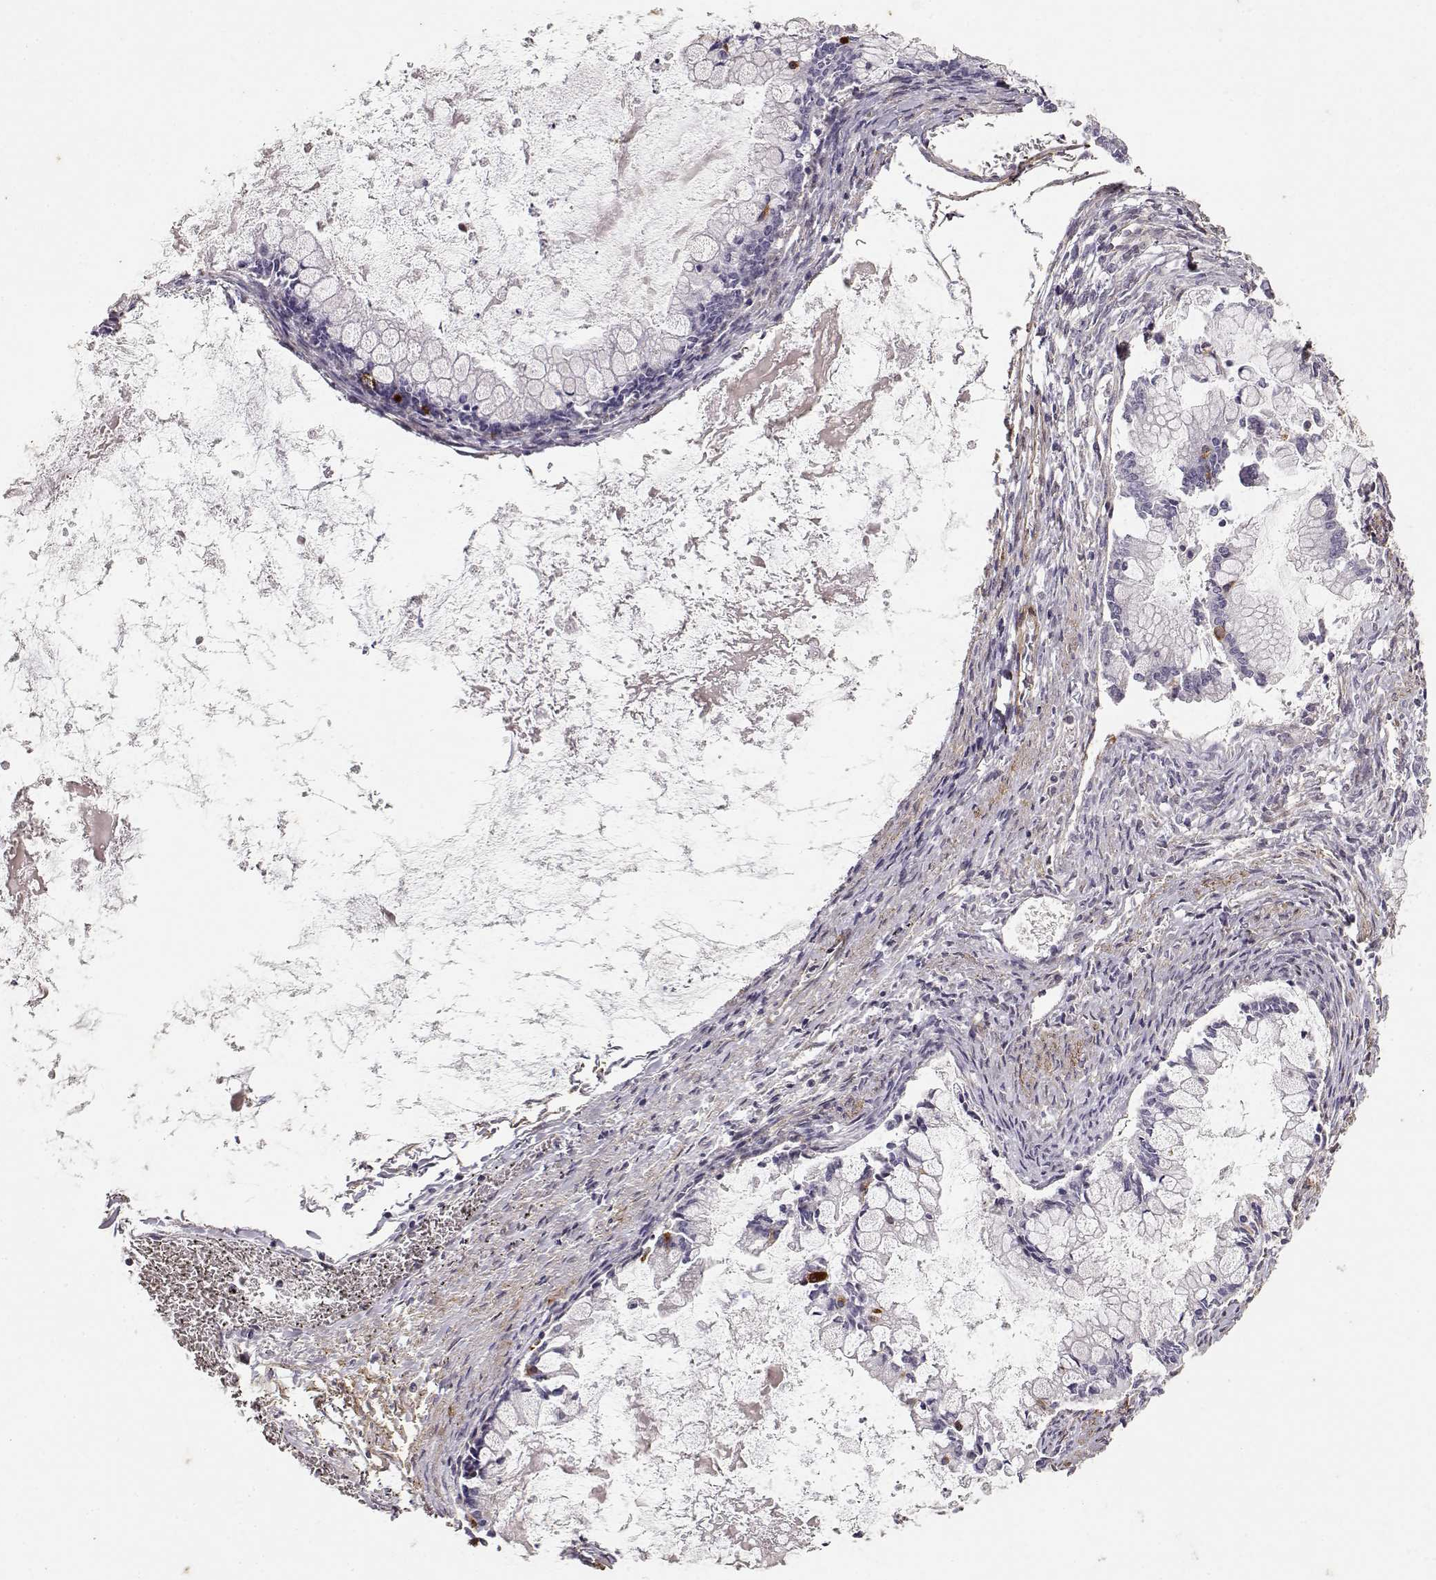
{"staining": {"intensity": "negative", "quantity": "none", "location": "none"}, "tissue": "ovarian cancer", "cell_type": "Tumor cells", "image_type": "cancer", "snomed": [{"axis": "morphology", "description": "Cystadenocarcinoma, mucinous, NOS"}, {"axis": "topography", "description": "Ovary"}], "caption": "Immunohistochemistry (IHC) of human mucinous cystadenocarcinoma (ovarian) exhibits no staining in tumor cells. (Immunohistochemistry, brightfield microscopy, high magnification).", "gene": "LAMA5", "patient": {"sex": "female", "age": 67}}